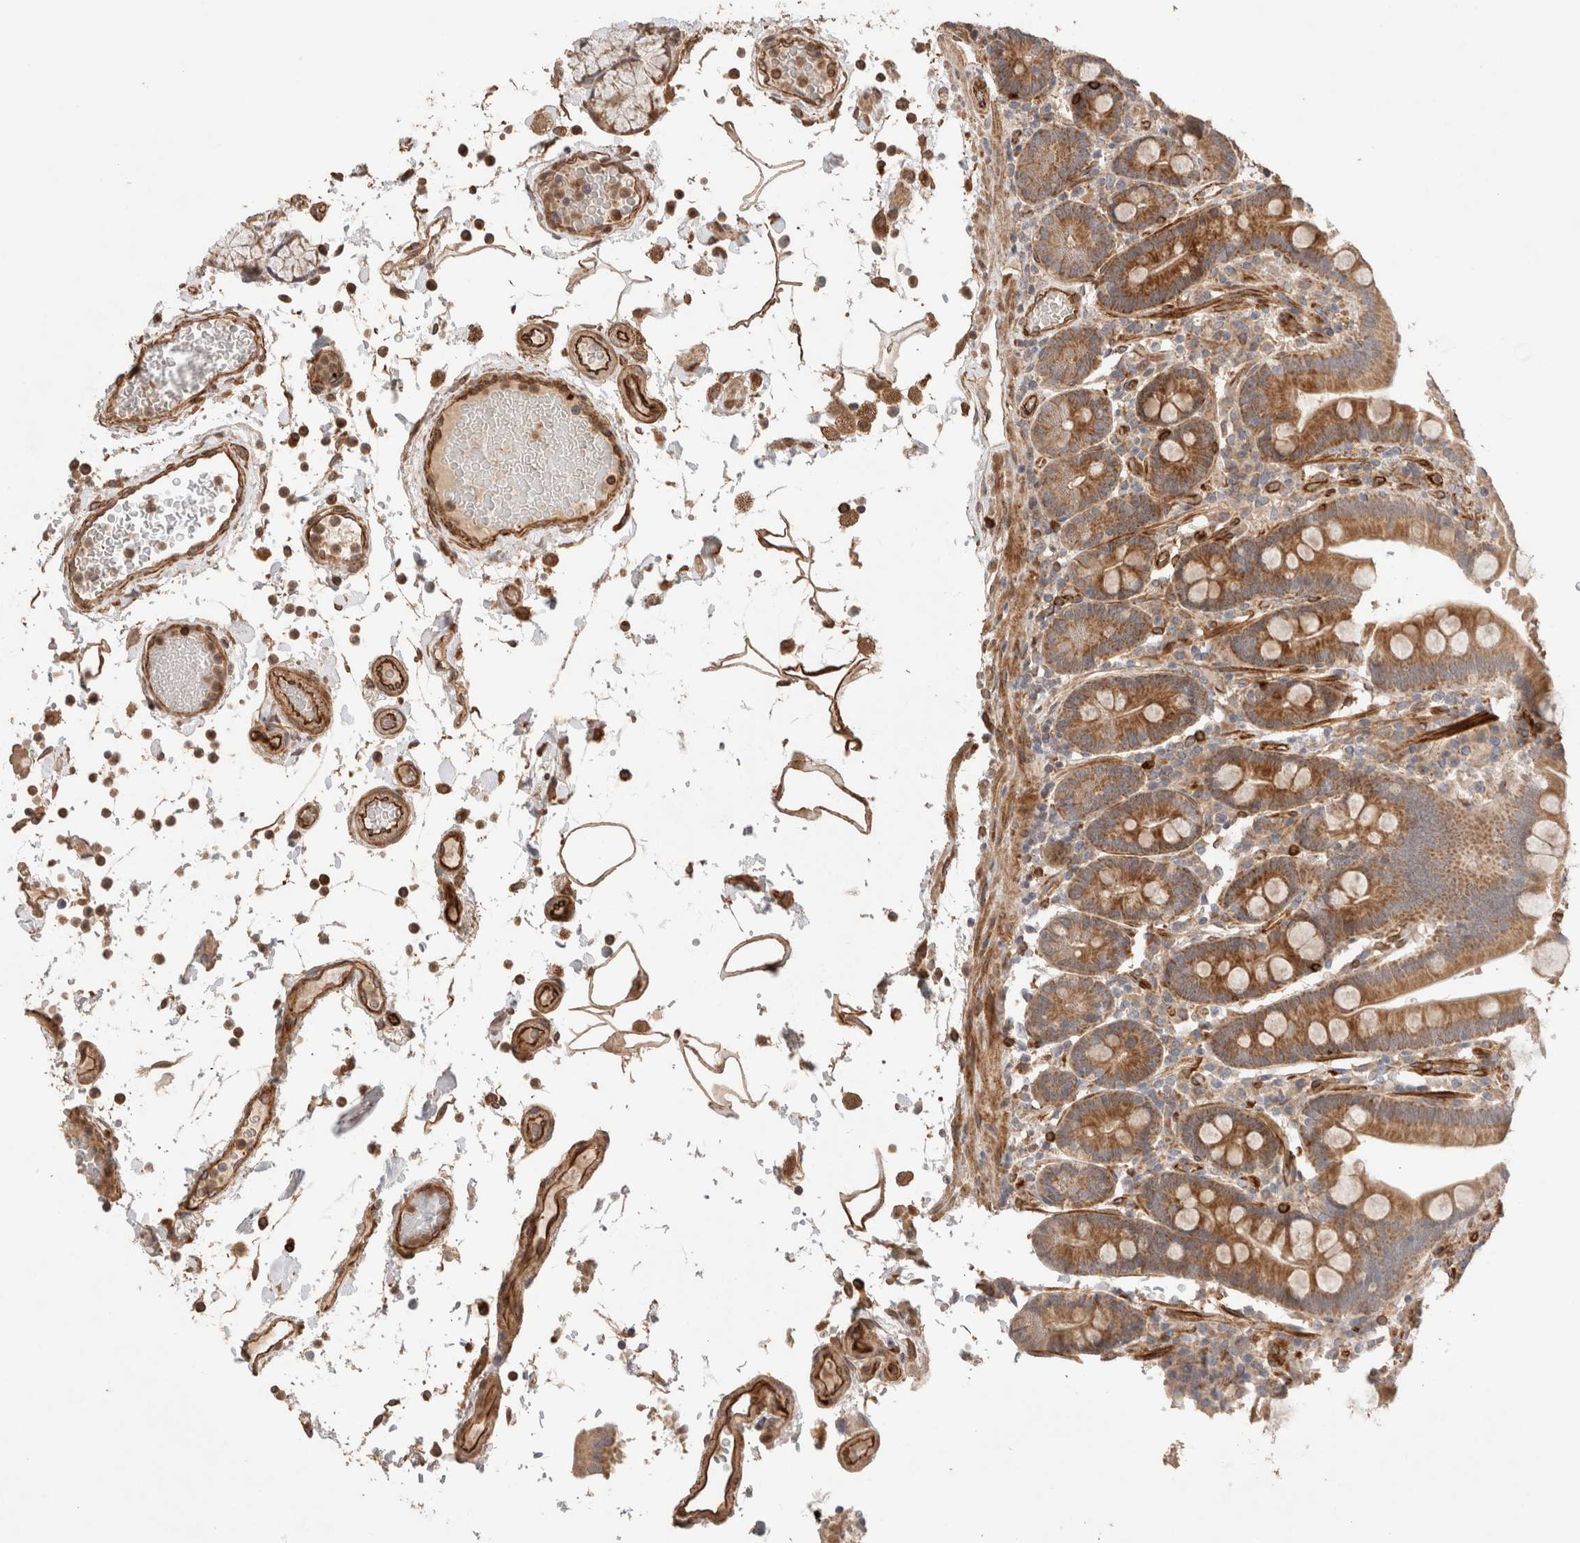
{"staining": {"intensity": "moderate", "quantity": ">75%", "location": "cytoplasmic/membranous"}, "tissue": "duodenum", "cell_type": "Glandular cells", "image_type": "normal", "snomed": [{"axis": "morphology", "description": "Normal tissue, NOS"}, {"axis": "topography", "description": "Small intestine, NOS"}], "caption": "A photomicrograph of duodenum stained for a protein displays moderate cytoplasmic/membranous brown staining in glandular cells.", "gene": "RAB32", "patient": {"sex": "female", "age": 71}}